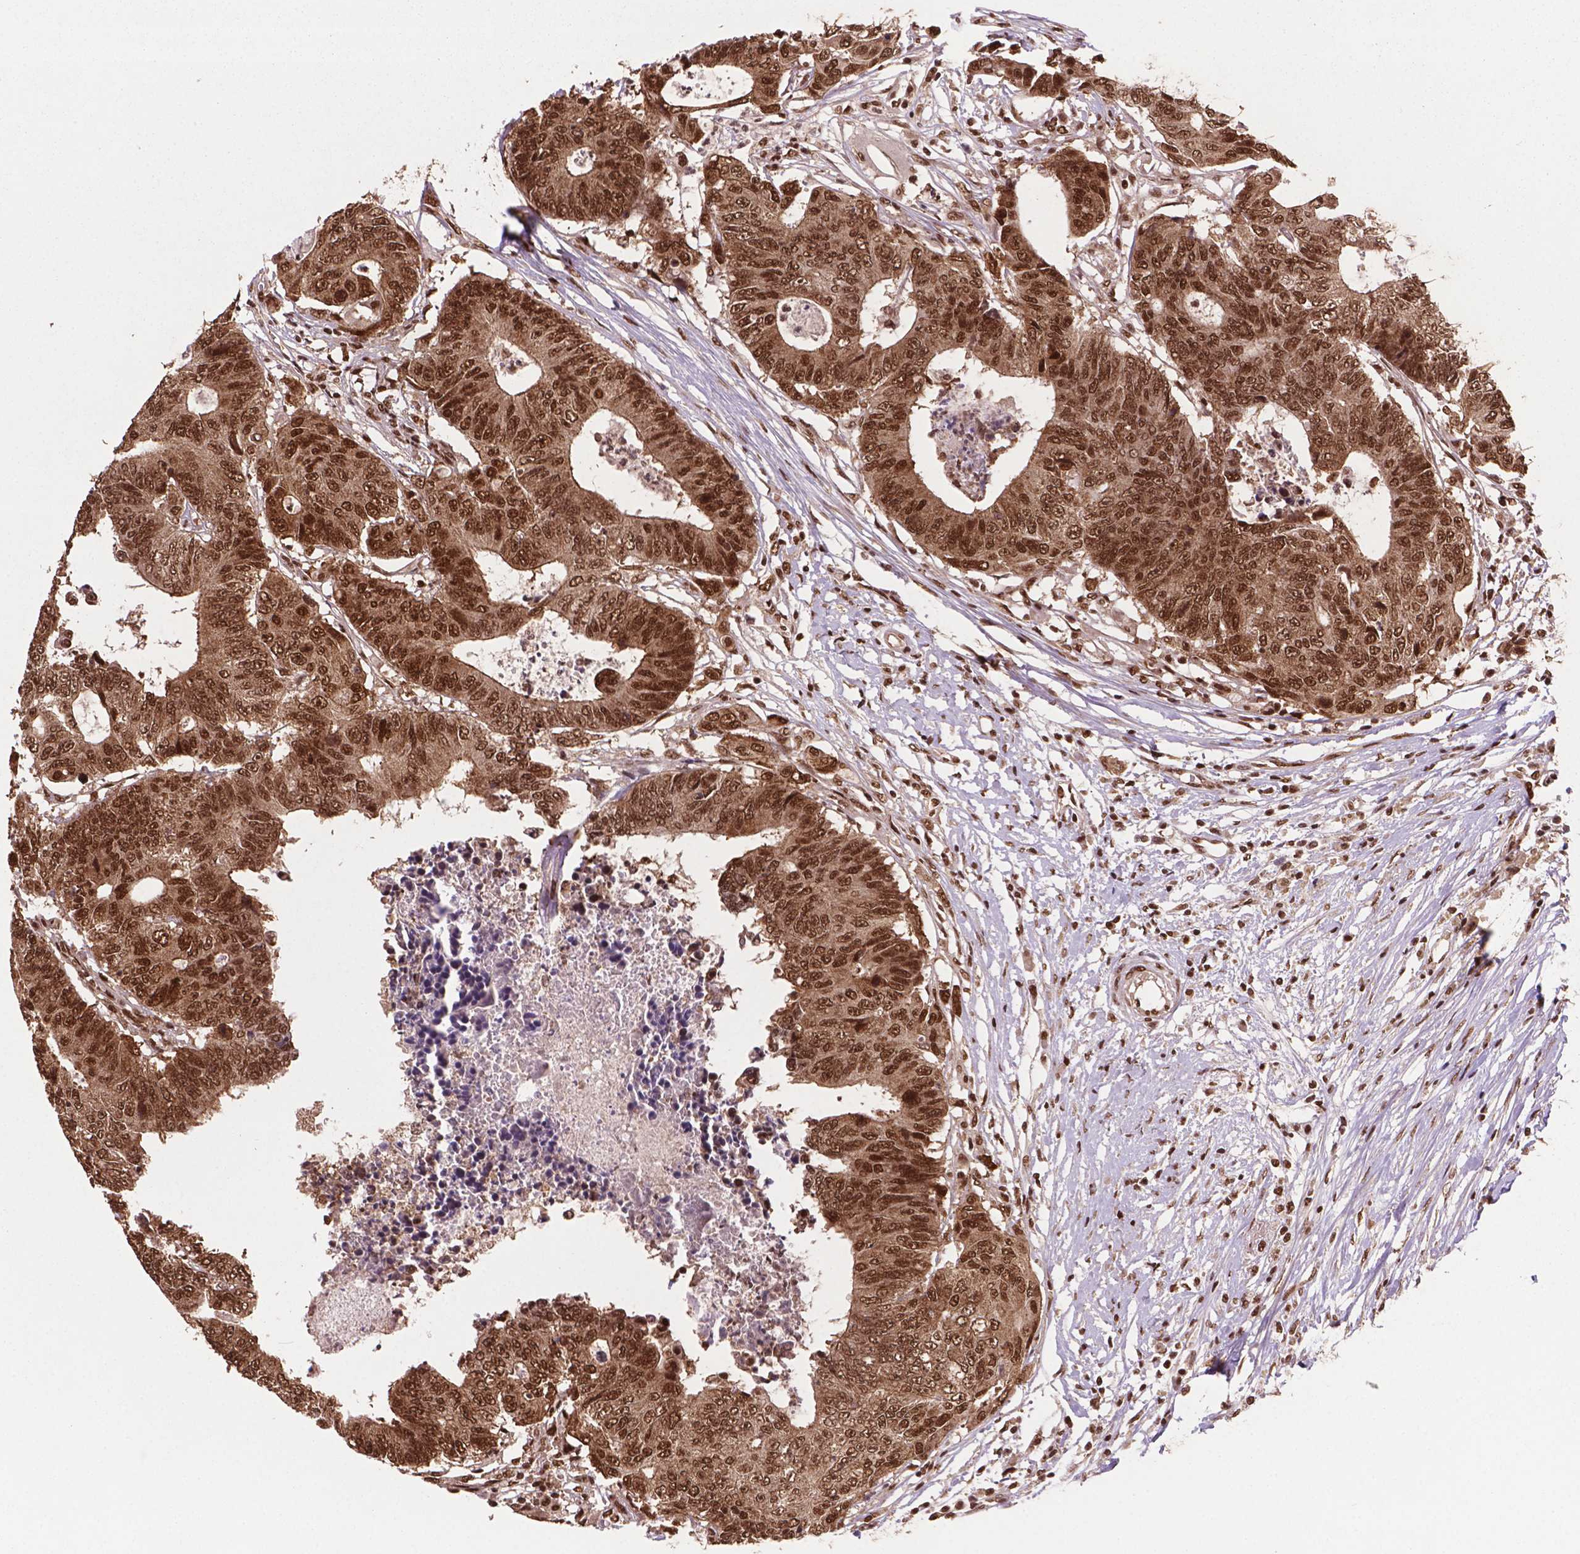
{"staining": {"intensity": "strong", "quantity": ">75%", "location": "nuclear"}, "tissue": "colorectal cancer", "cell_type": "Tumor cells", "image_type": "cancer", "snomed": [{"axis": "morphology", "description": "Adenocarcinoma, NOS"}, {"axis": "topography", "description": "Colon"}], "caption": "Strong nuclear protein positivity is seen in about >75% of tumor cells in colorectal cancer.", "gene": "SIRT6", "patient": {"sex": "female", "age": 48}}